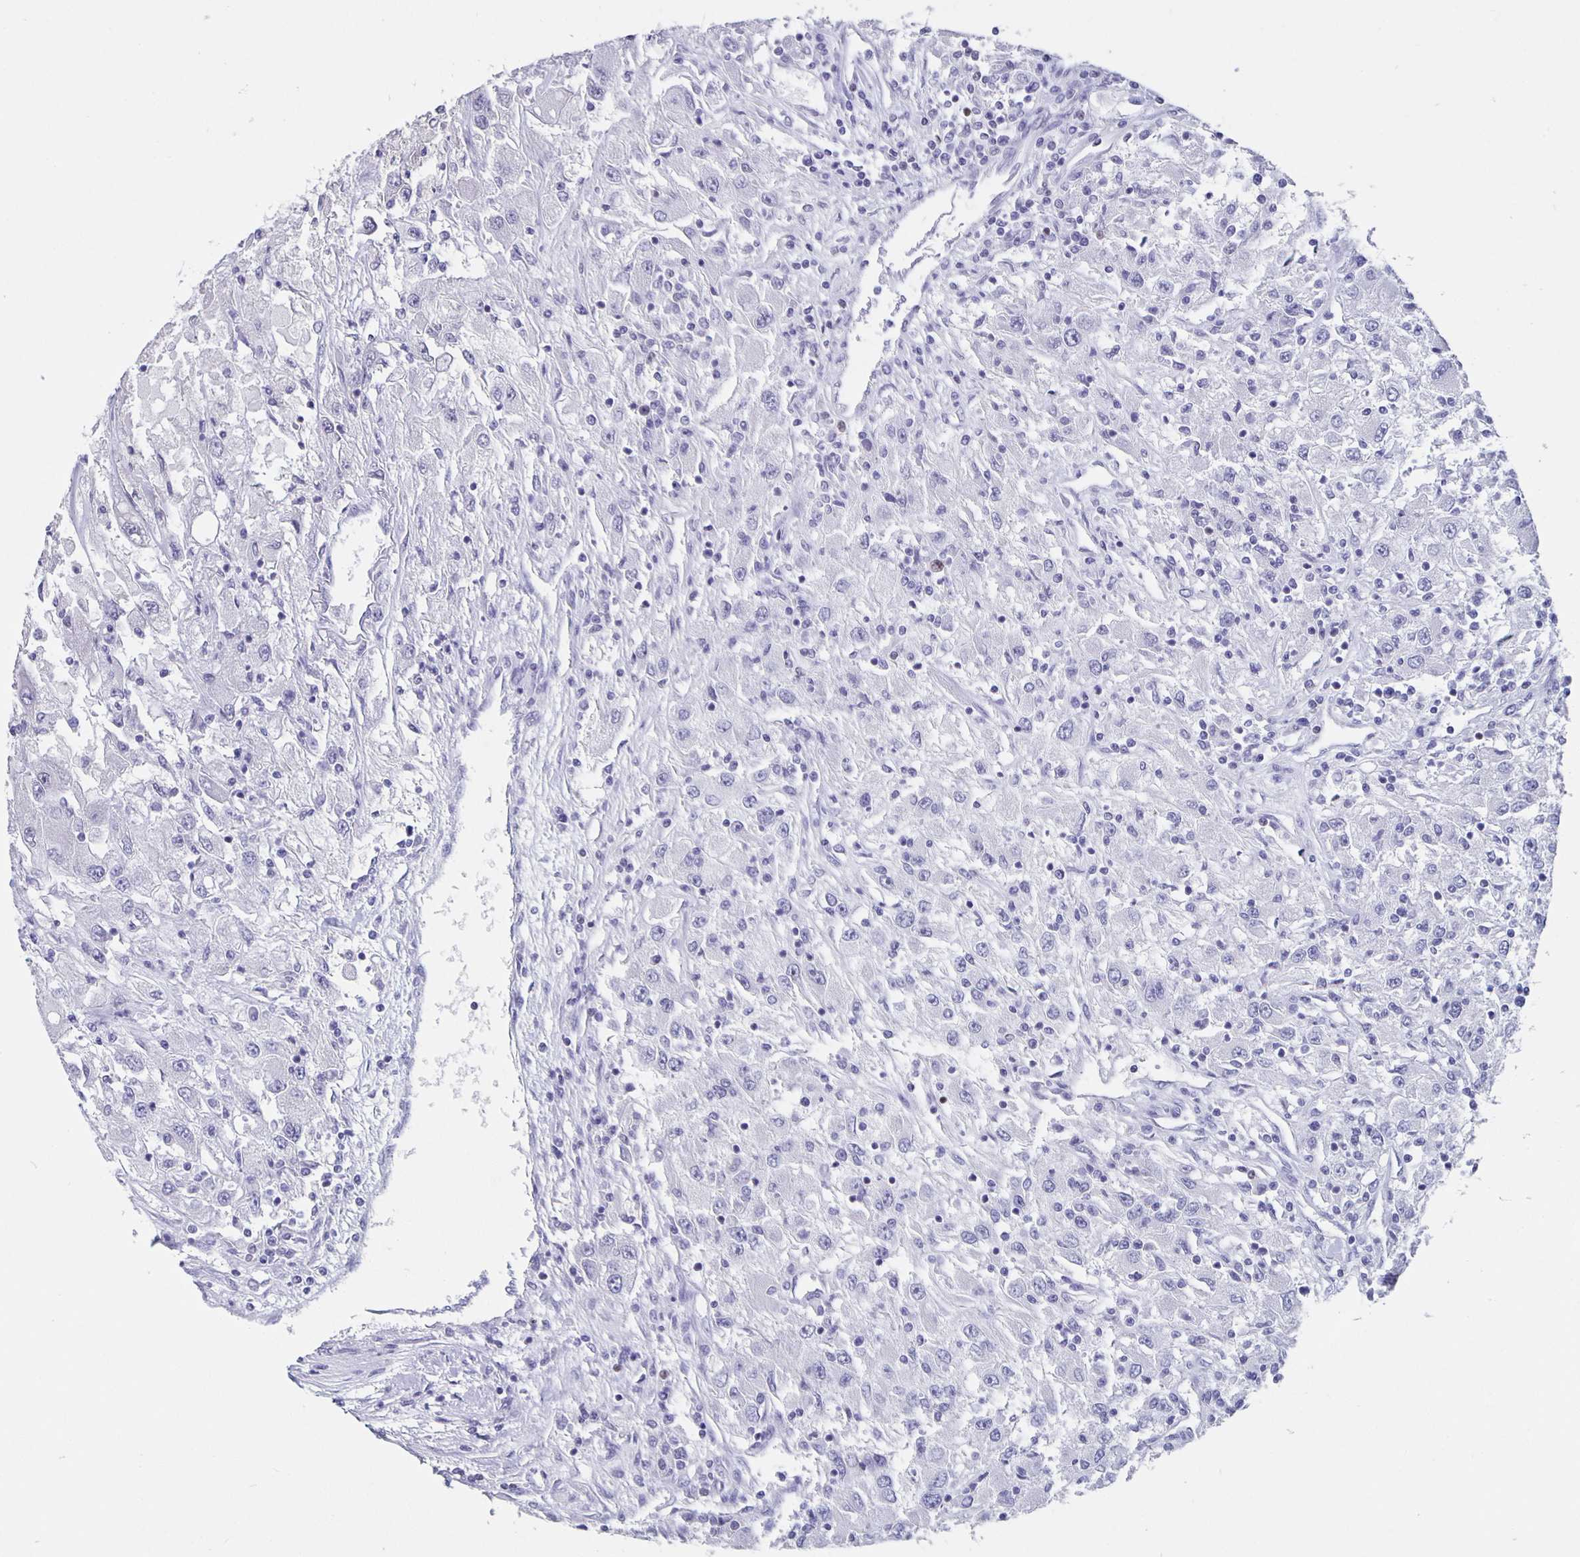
{"staining": {"intensity": "negative", "quantity": "none", "location": "none"}, "tissue": "renal cancer", "cell_type": "Tumor cells", "image_type": "cancer", "snomed": [{"axis": "morphology", "description": "Adenocarcinoma, NOS"}, {"axis": "topography", "description": "Kidney"}], "caption": "The photomicrograph reveals no significant staining in tumor cells of renal cancer (adenocarcinoma).", "gene": "SATB2", "patient": {"sex": "female", "age": 67}}